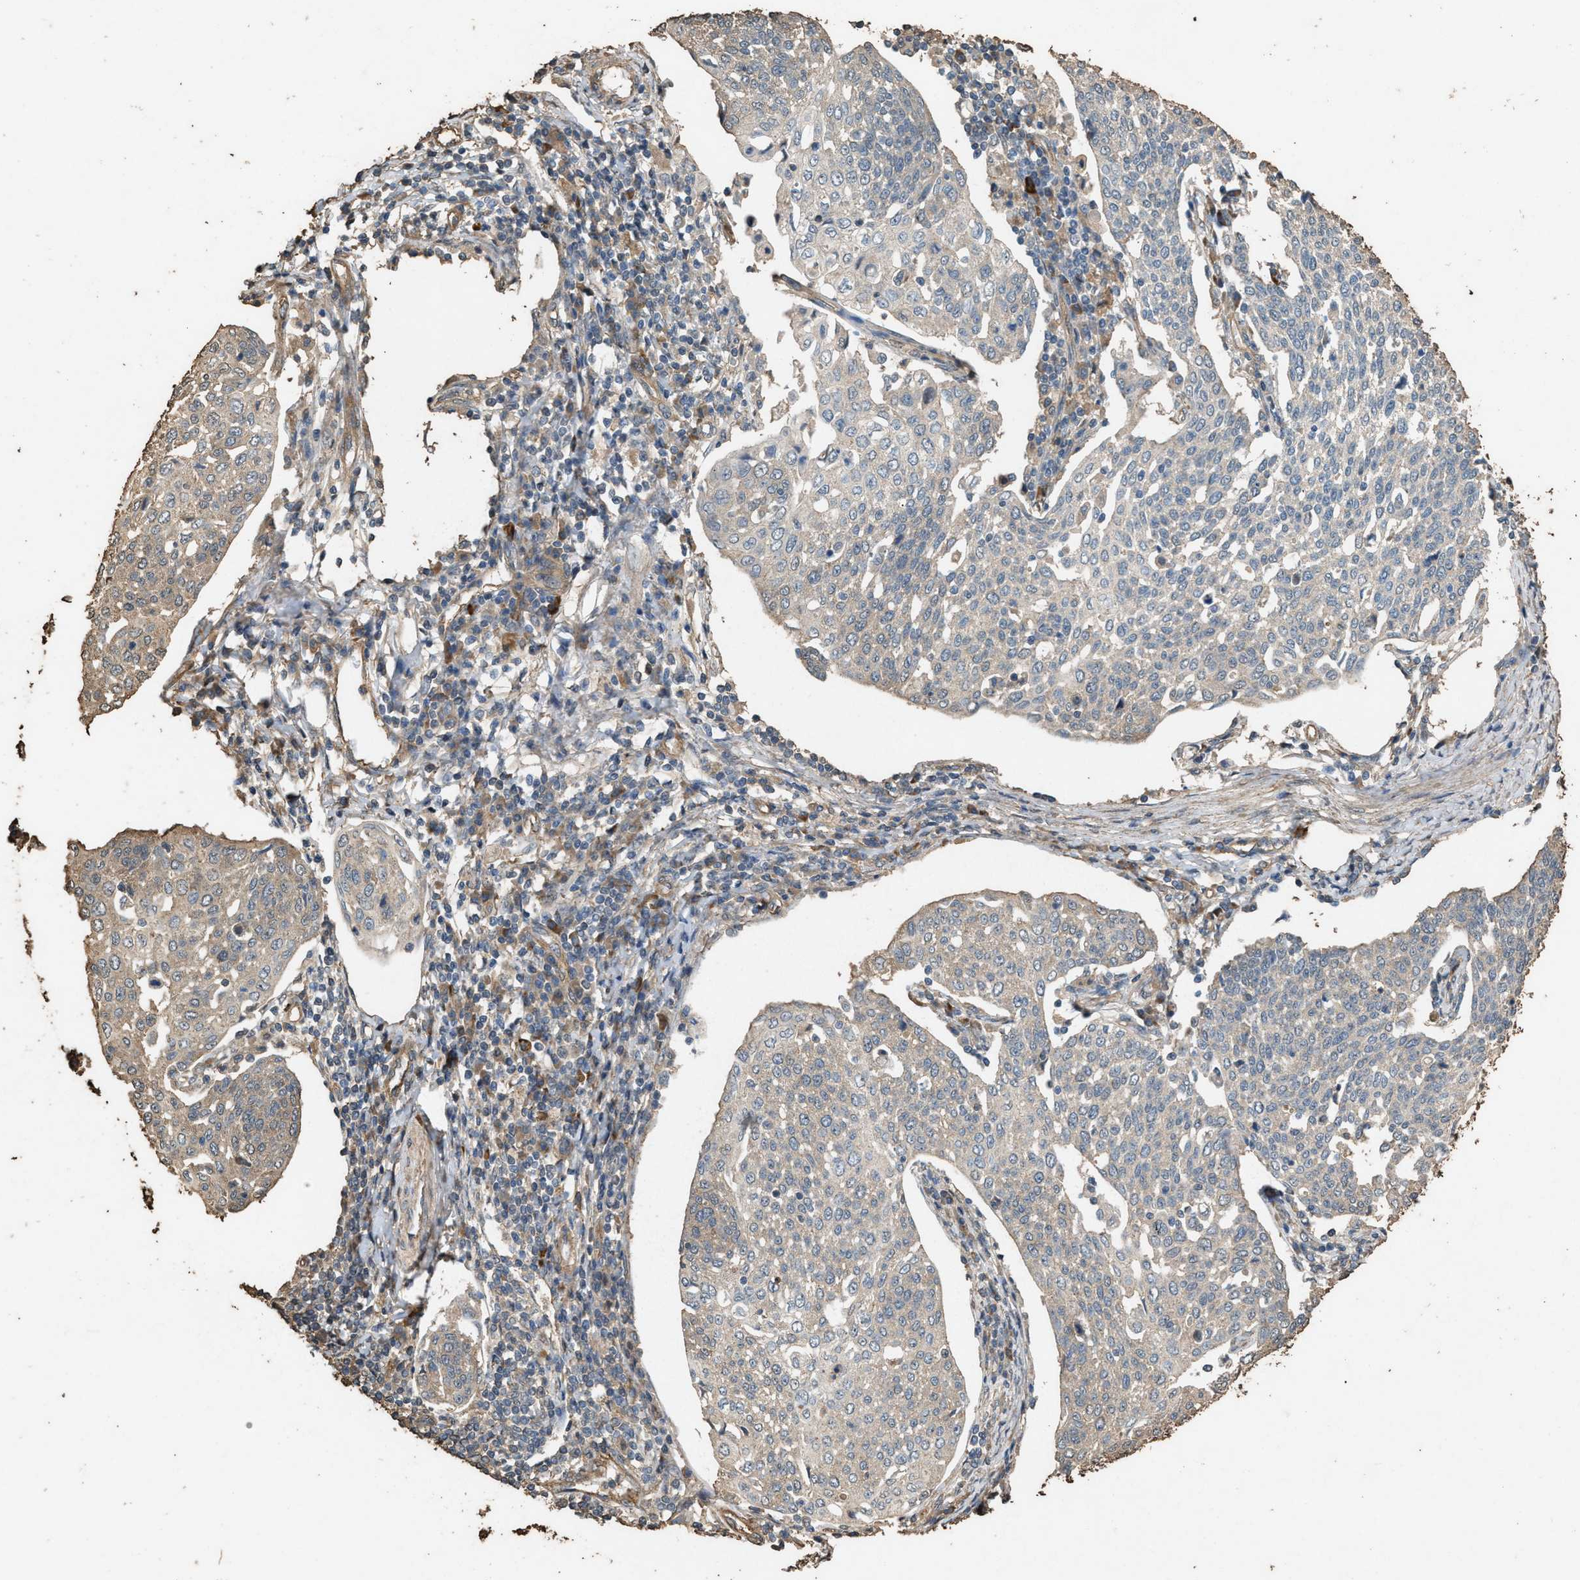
{"staining": {"intensity": "weak", "quantity": "<25%", "location": "cytoplasmic/membranous"}, "tissue": "cervical cancer", "cell_type": "Tumor cells", "image_type": "cancer", "snomed": [{"axis": "morphology", "description": "Squamous cell carcinoma, NOS"}, {"axis": "topography", "description": "Cervix"}], "caption": "There is no significant expression in tumor cells of cervical squamous cell carcinoma.", "gene": "DCAF7", "patient": {"sex": "female", "age": 34}}